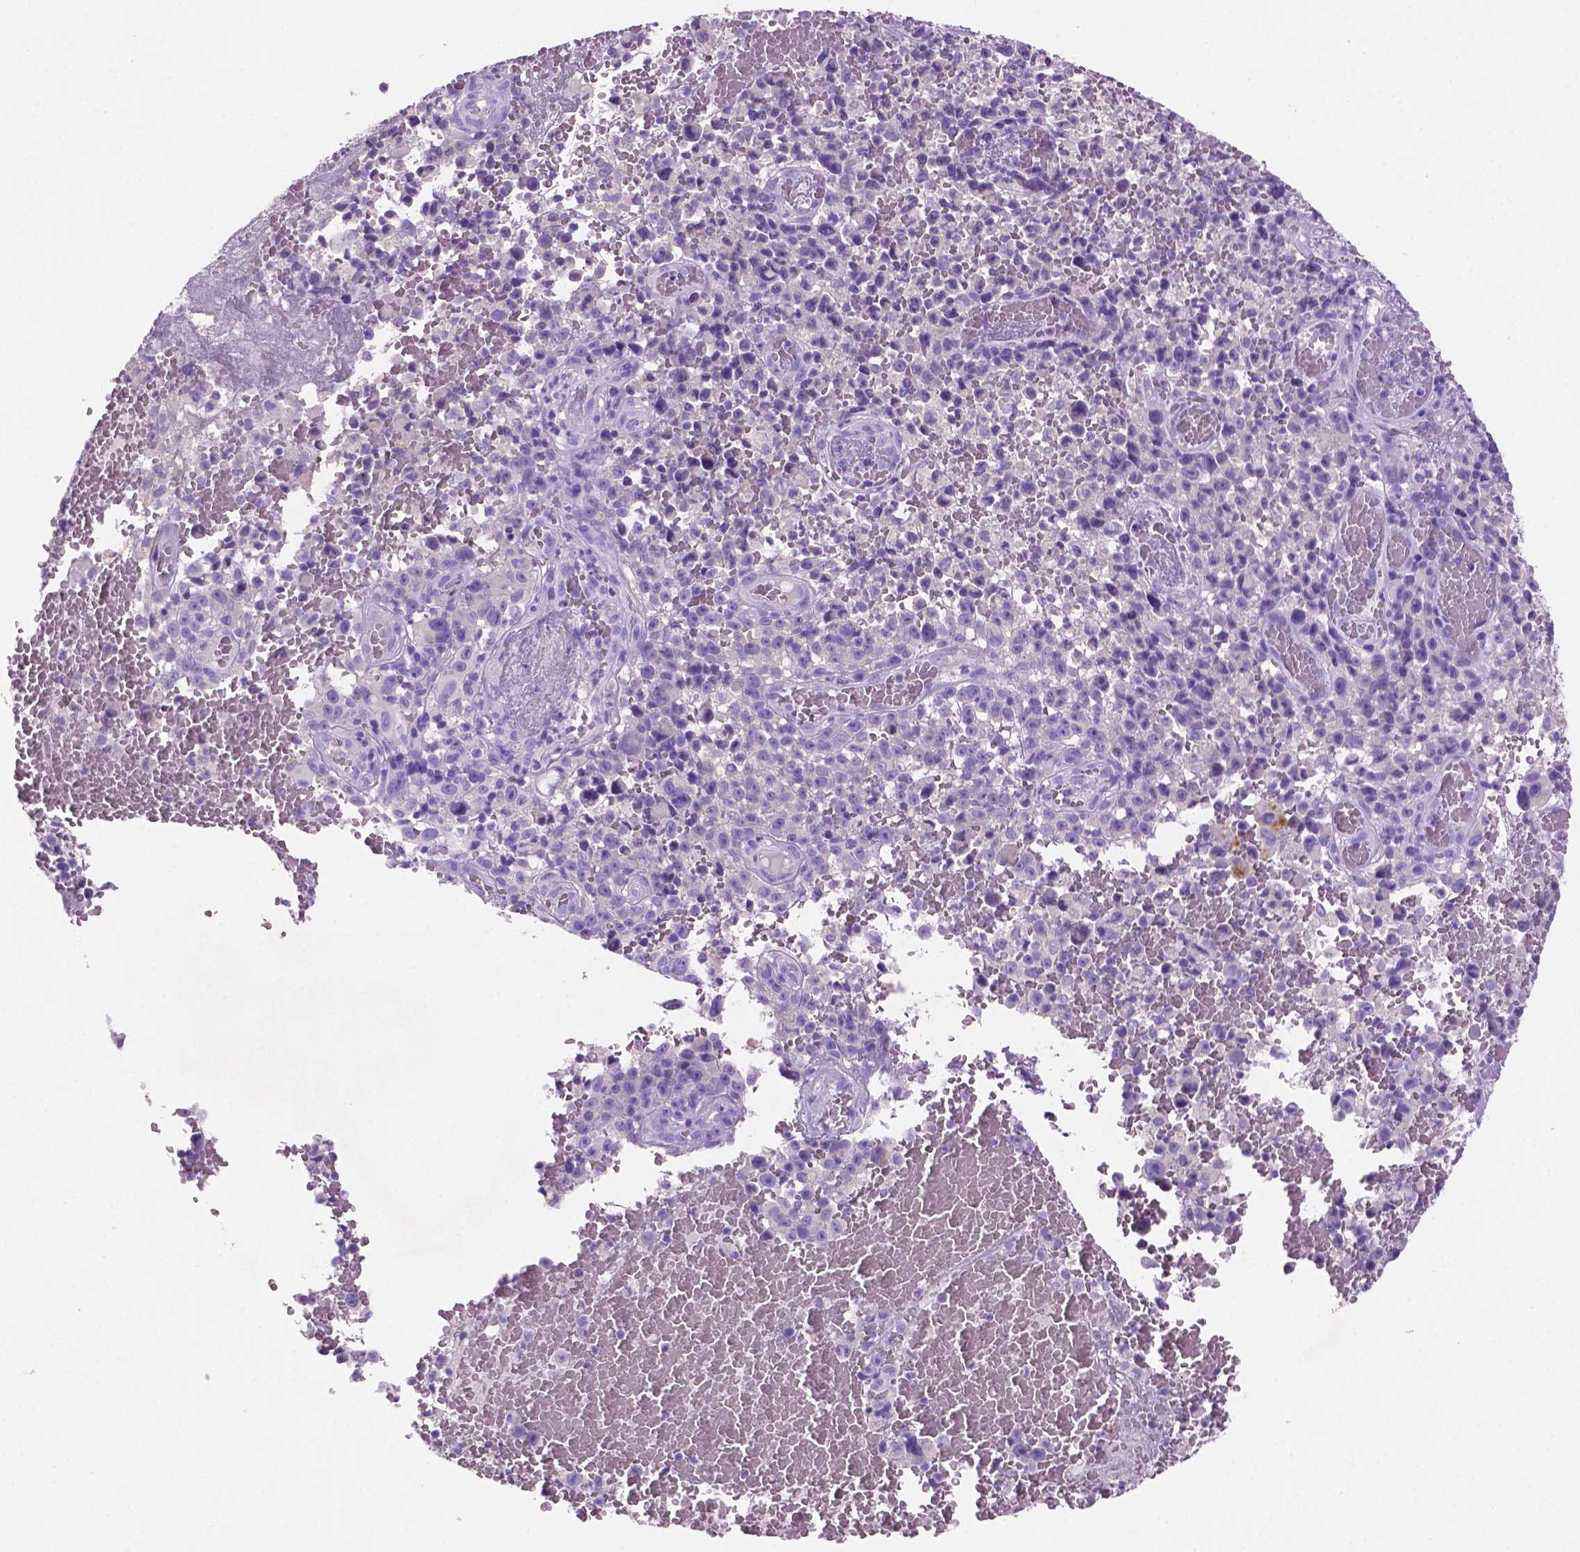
{"staining": {"intensity": "negative", "quantity": "none", "location": "none"}, "tissue": "melanoma", "cell_type": "Tumor cells", "image_type": "cancer", "snomed": [{"axis": "morphology", "description": "Malignant melanoma, NOS"}, {"axis": "topography", "description": "Skin"}], "caption": "Immunohistochemistry (IHC) micrograph of neoplastic tissue: human melanoma stained with DAB exhibits no significant protein positivity in tumor cells.", "gene": "POU4F1", "patient": {"sex": "female", "age": 82}}